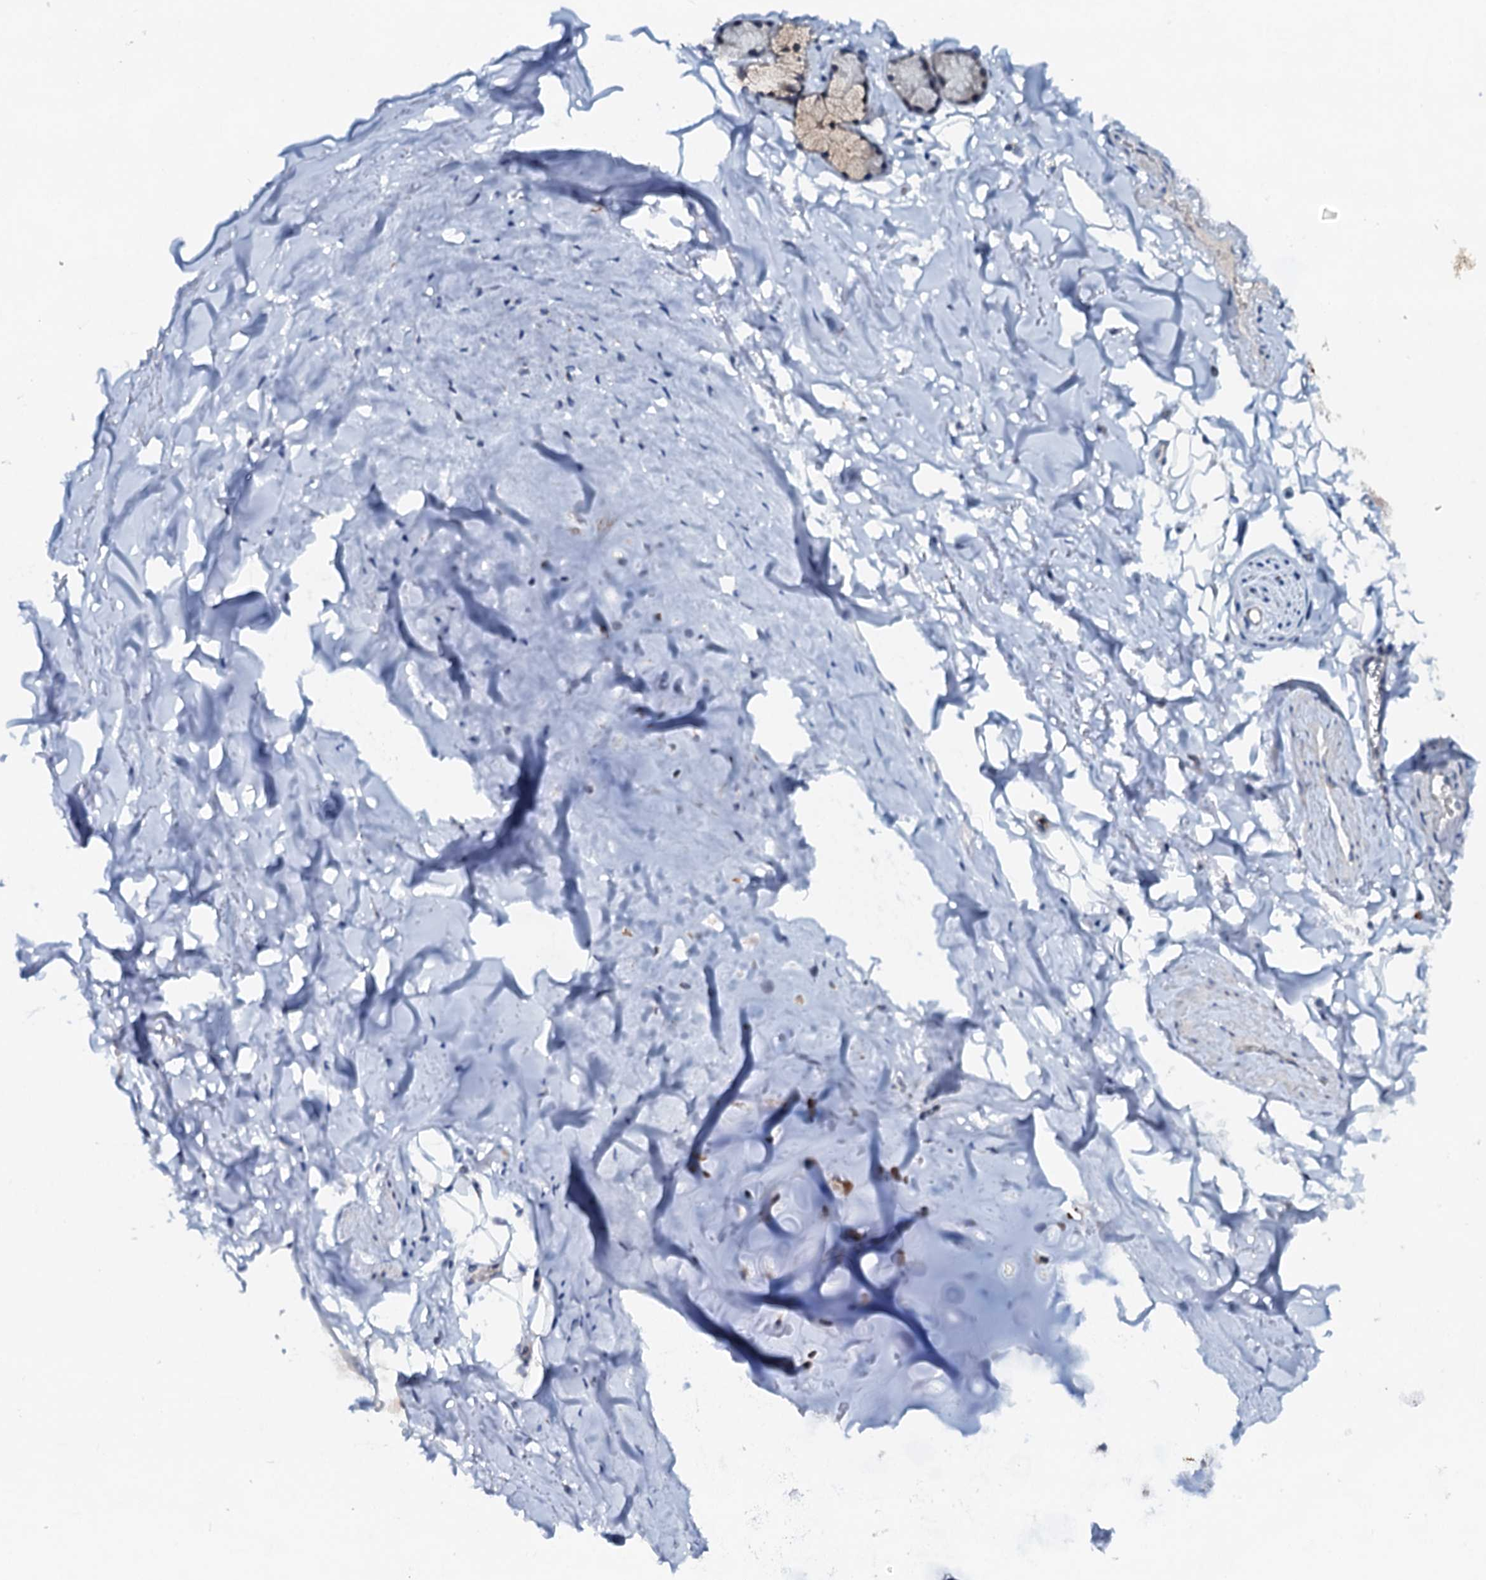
{"staining": {"intensity": "negative", "quantity": "none", "location": "none"}, "tissue": "adipose tissue", "cell_type": "Adipocytes", "image_type": "normal", "snomed": [{"axis": "morphology", "description": "Normal tissue, NOS"}, {"axis": "topography", "description": "Lymph node"}, {"axis": "topography", "description": "Bronchus"}], "caption": "High power microscopy micrograph of an IHC photomicrograph of normal adipose tissue, revealing no significant positivity in adipocytes.", "gene": "SNTA1", "patient": {"sex": "male", "age": 63}}